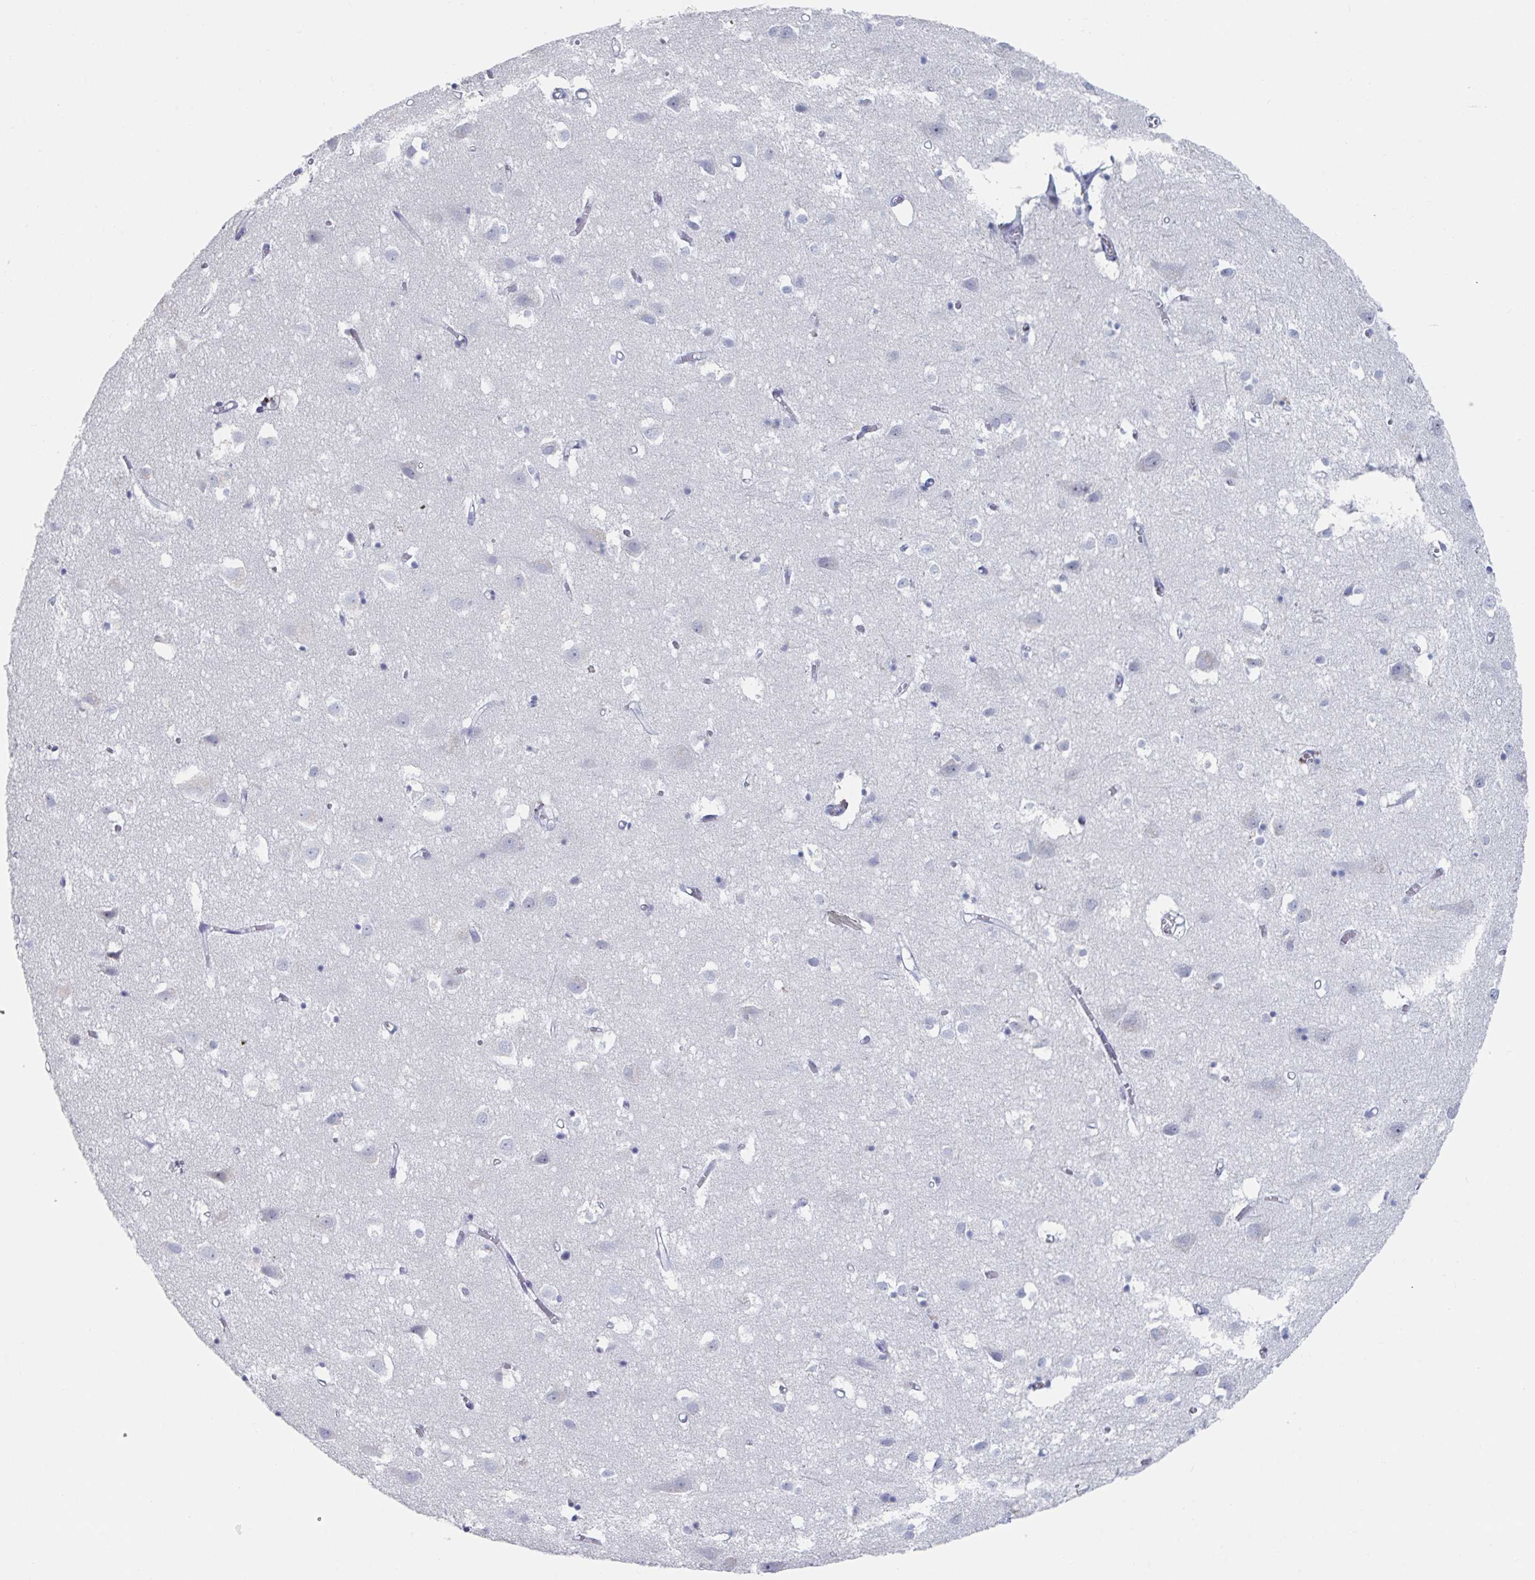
{"staining": {"intensity": "negative", "quantity": "none", "location": "none"}, "tissue": "cerebral cortex", "cell_type": "Endothelial cells", "image_type": "normal", "snomed": [{"axis": "morphology", "description": "Normal tissue, NOS"}, {"axis": "topography", "description": "Cerebral cortex"}], "caption": "The histopathology image demonstrates no staining of endothelial cells in unremarkable cerebral cortex.", "gene": "NR1H2", "patient": {"sex": "male", "age": 70}}